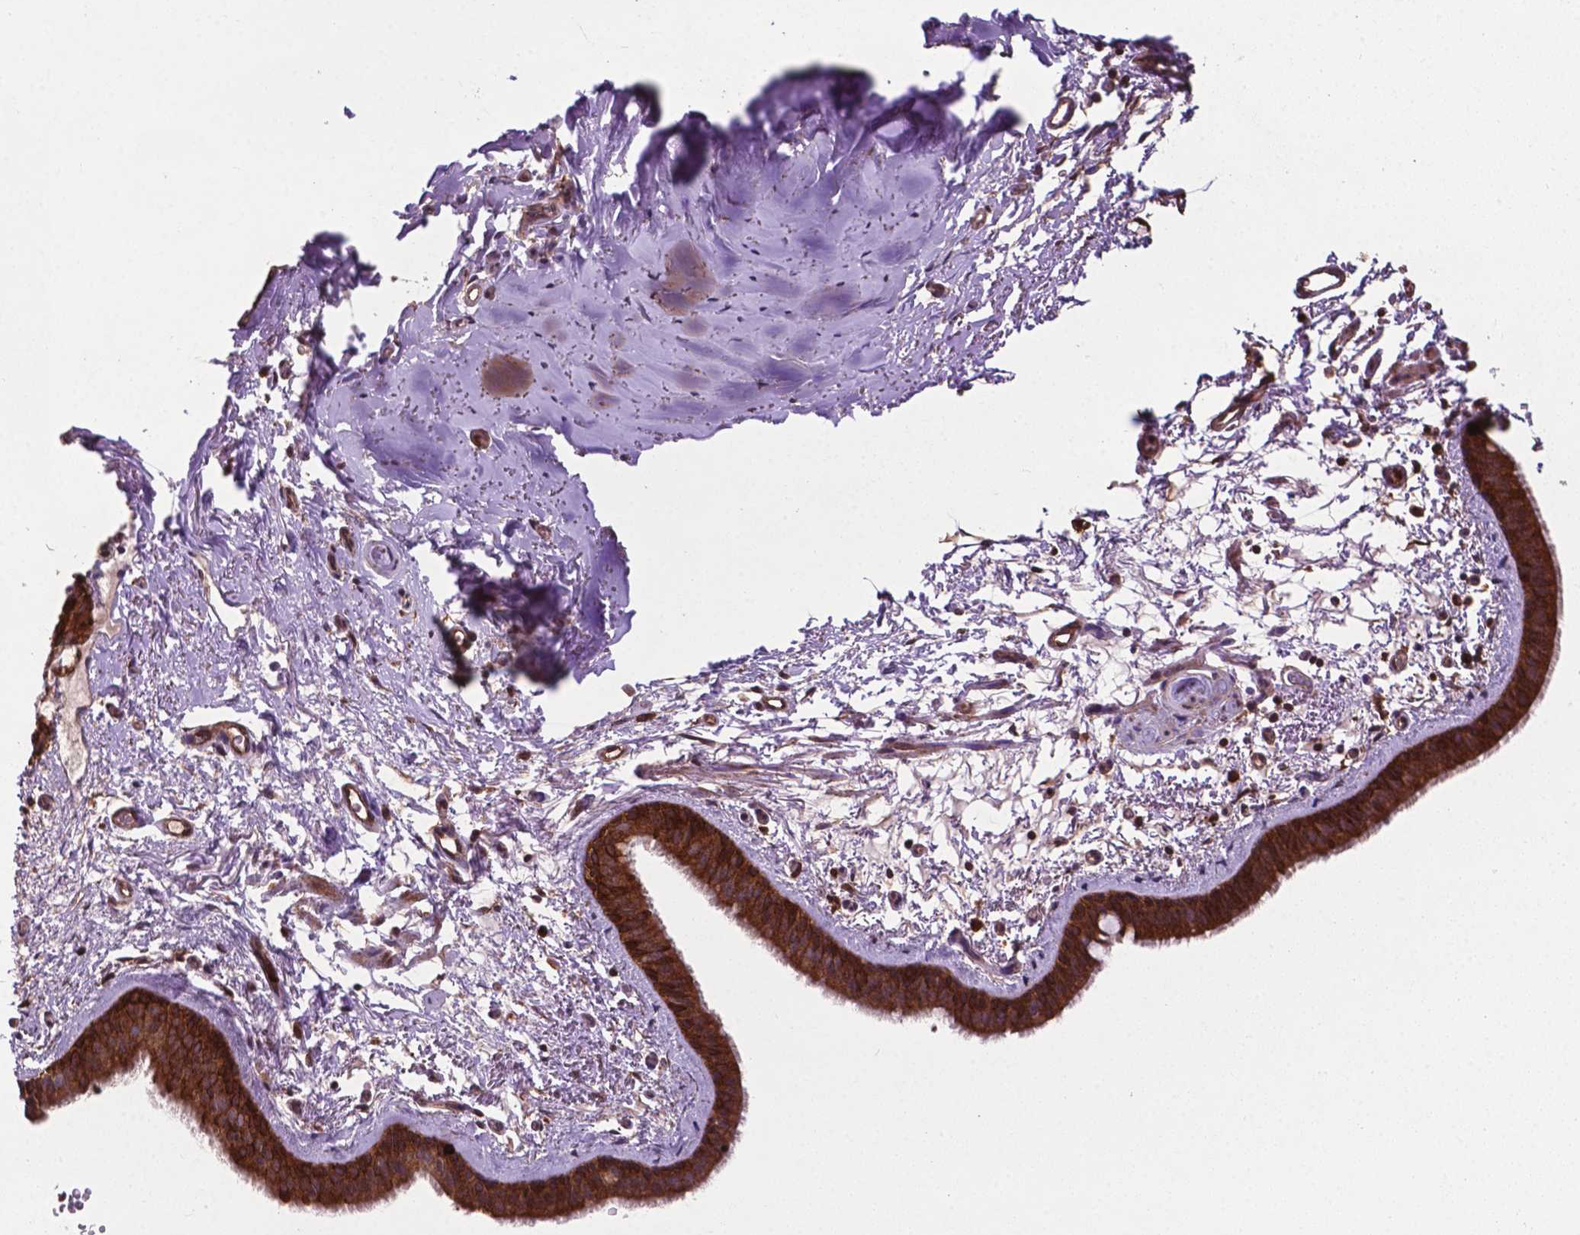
{"staining": {"intensity": "strong", "quantity": ">75%", "location": "cytoplasmic/membranous"}, "tissue": "bronchus", "cell_type": "Respiratory epithelial cells", "image_type": "normal", "snomed": [{"axis": "morphology", "description": "Normal tissue, NOS"}, {"axis": "topography", "description": "Bronchus"}], "caption": "Immunohistochemistry (IHC) micrograph of normal bronchus: bronchus stained using immunohistochemistry displays high levels of strong protein expression localized specifically in the cytoplasmic/membranous of respiratory epithelial cells, appearing as a cytoplasmic/membranous brown color.", "gene": "SMAD3", "patient": {"sex": "female", "age": 61}}